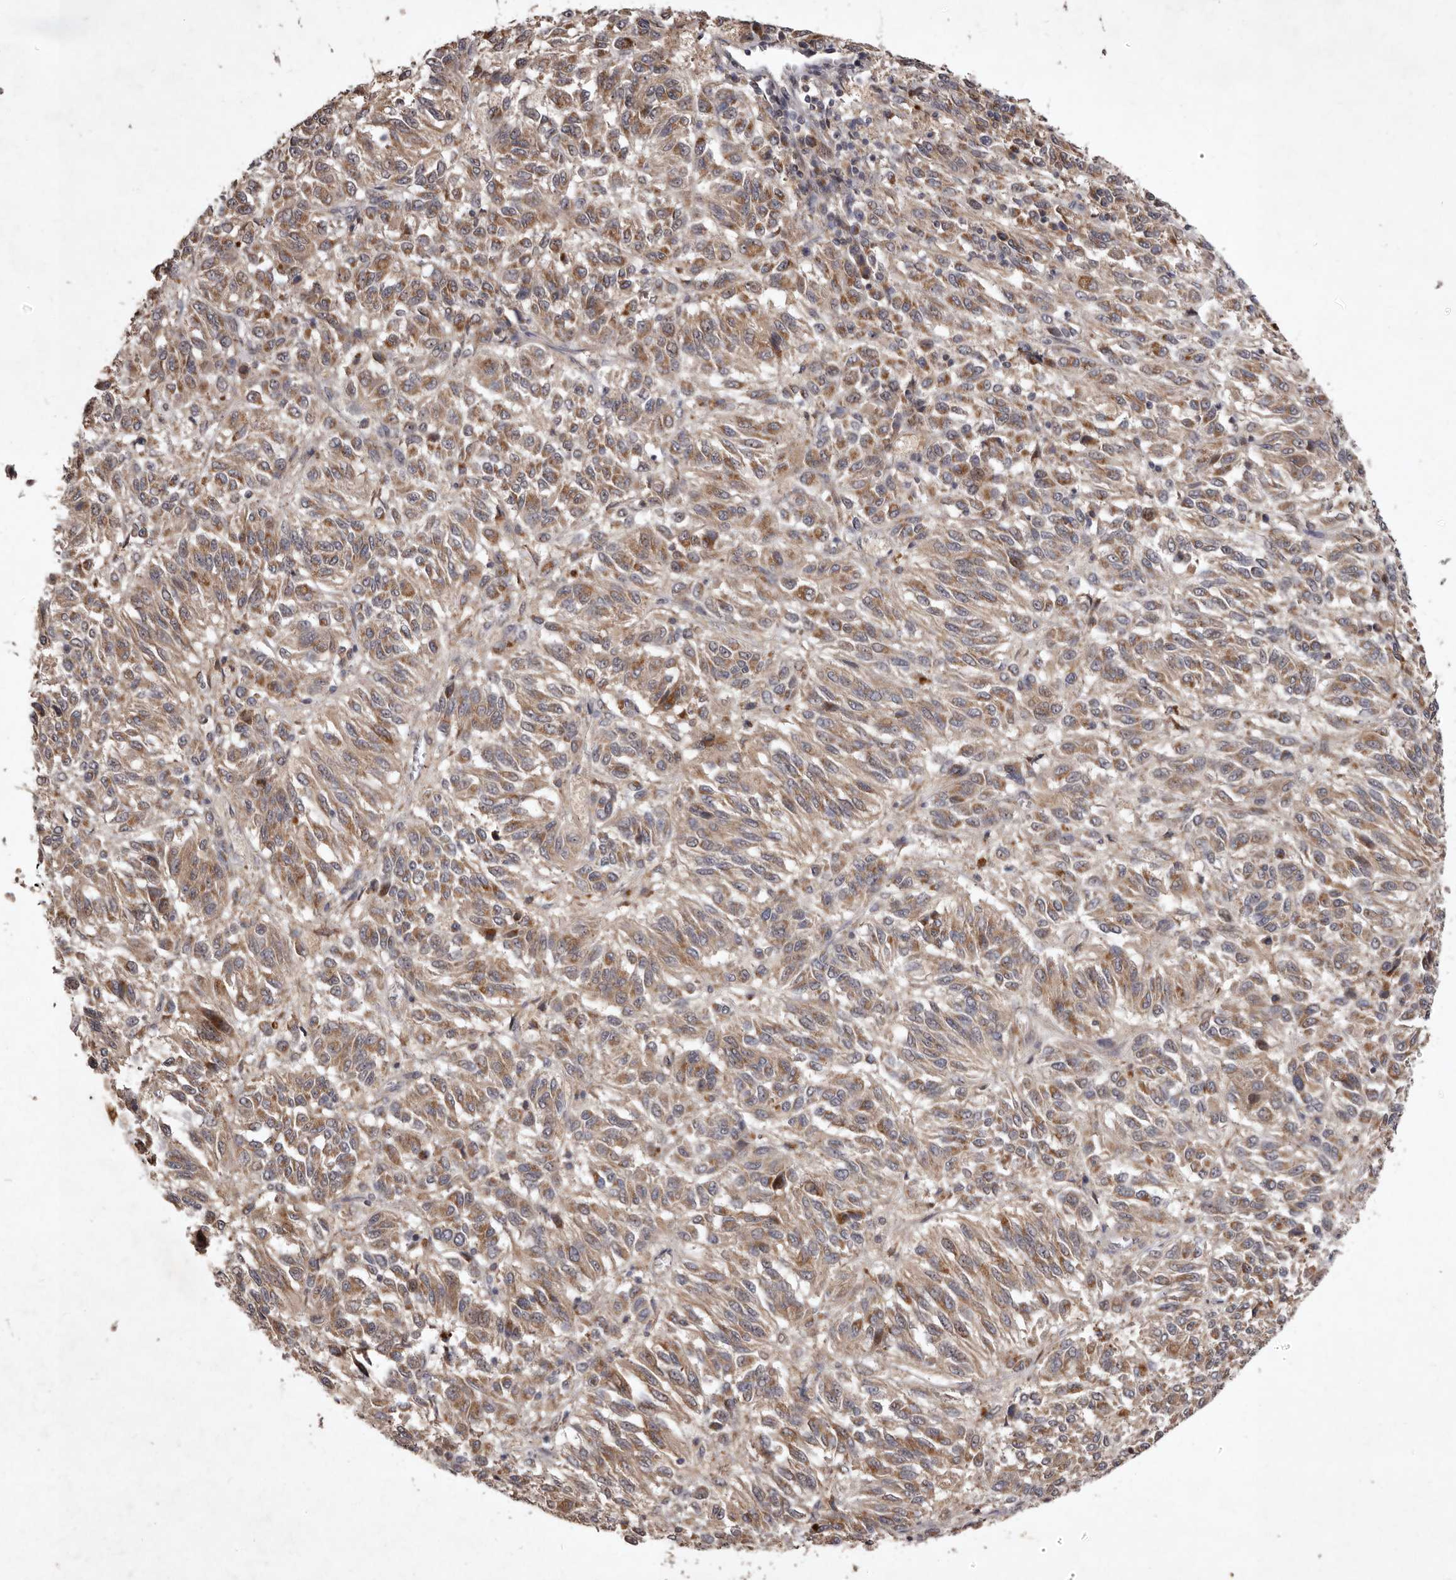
{"staining": {"intensity": "moderate", "quantity": ">75%", "location": "cytoplasmic/membranous"}, "tissue": "melanoma", "cell_type": "Tumor cells", "image_type": "cancer", "snomed": [{"axis": "morphology", "description": "Malignant melanoma, Metastatic site"}, {"axis": "topography", "description": "Lung"}], "caption": "This is an image of IHC staining of malignant melanoma (metastatic site), which shows moderate expression in the cytoplasmic/membranous of tumor cells.", "gene": "FLAD1", "patient": {"sex": "male", "age": 64}}